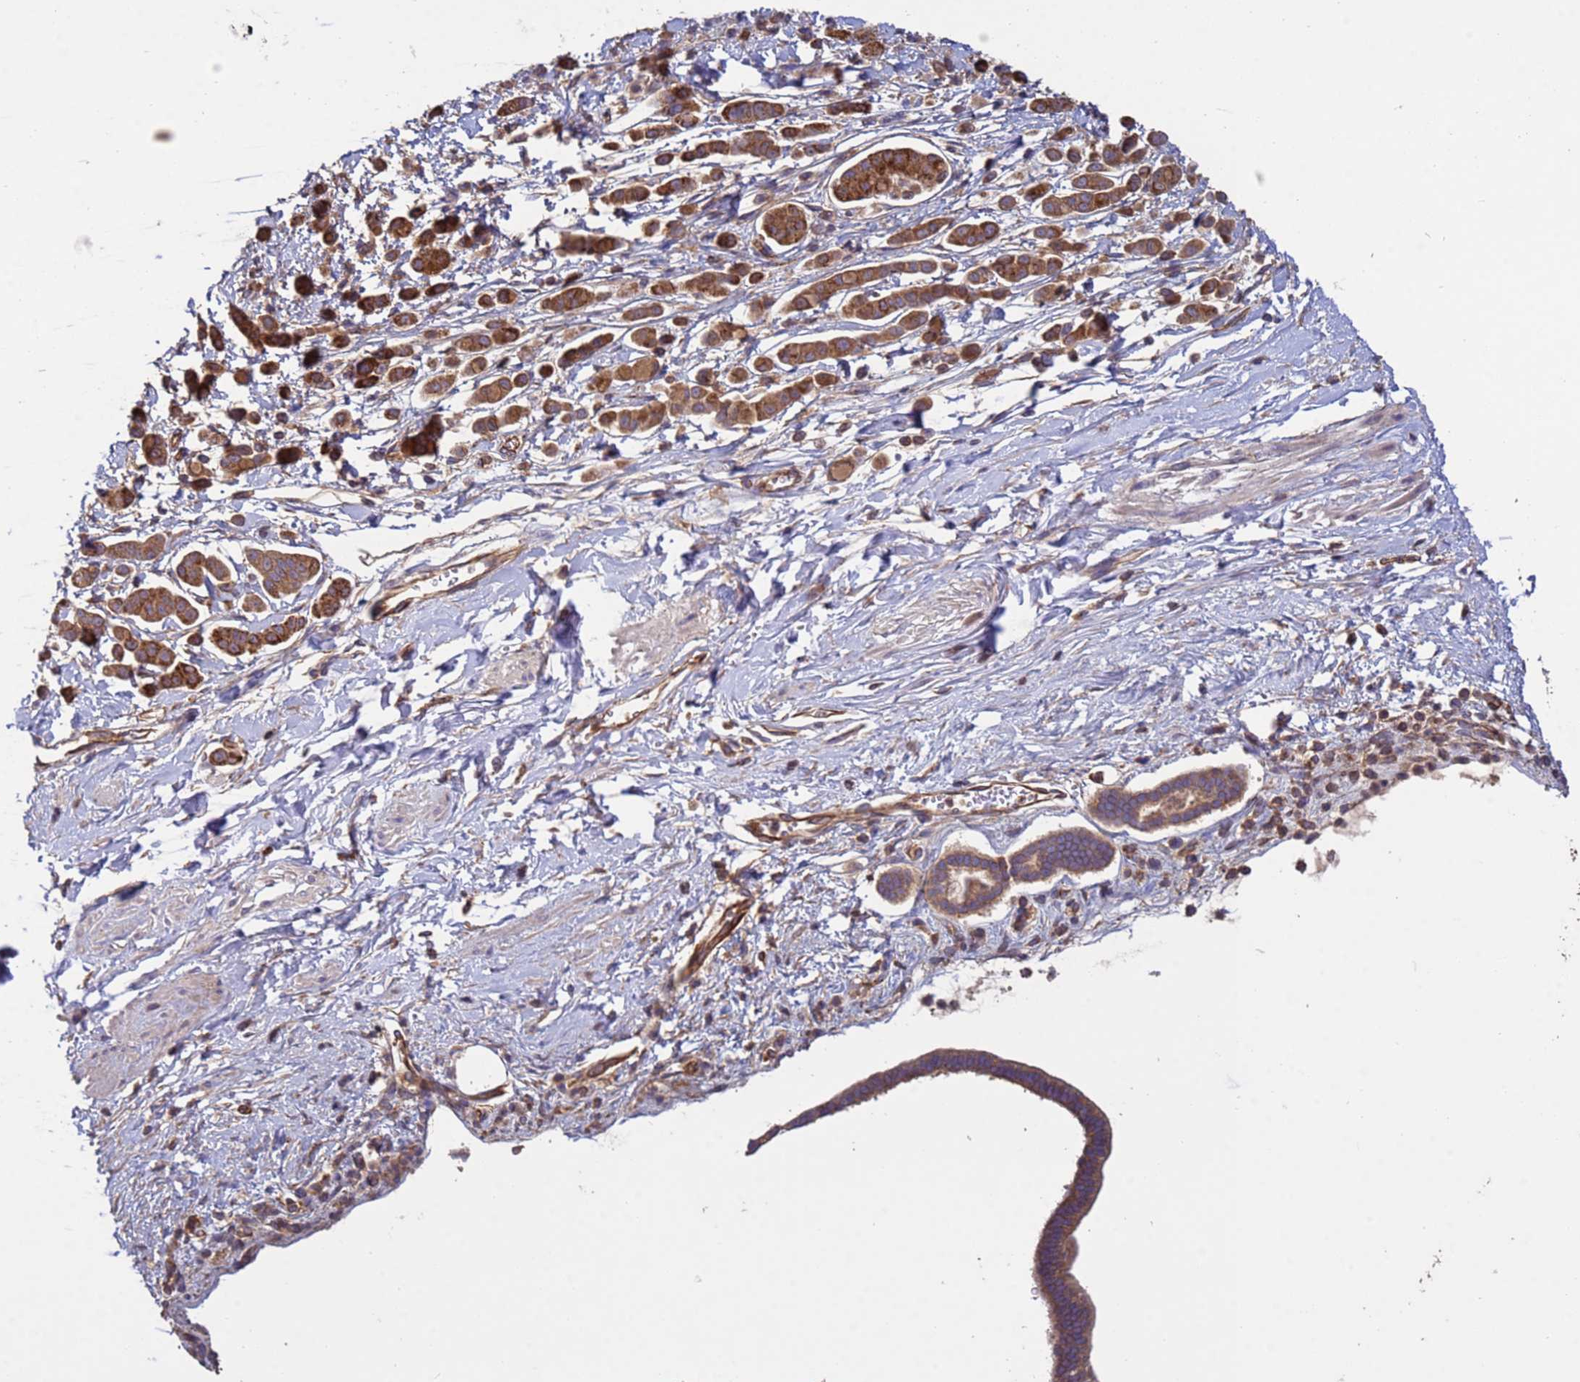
{"staining": {"intensity": "moderate", "quantity": "25%-75%", "location": "cytoplasmic/membranous"}, "tissue": "pancreatic cancer", "cell_type": "Tumor cells", "image_type": "cancer", "snomed": [{"axis": "morphology", "description": "Normal tissue, NOS"}, {"axis": "morphology", "description": "Adenocarcinoma, NOS"}, {"axis": "topography", "description": "Pancreas"}], "caption": "Approximately 25%-75% of tumor cells in pancreatic adenocarcinoma display moderate cytoplasmic/membranous protein positivity as visualized by brown immunohistochemical staining.", "gene": "RAB10", "patient": {"sex": "female", "age": 64}}